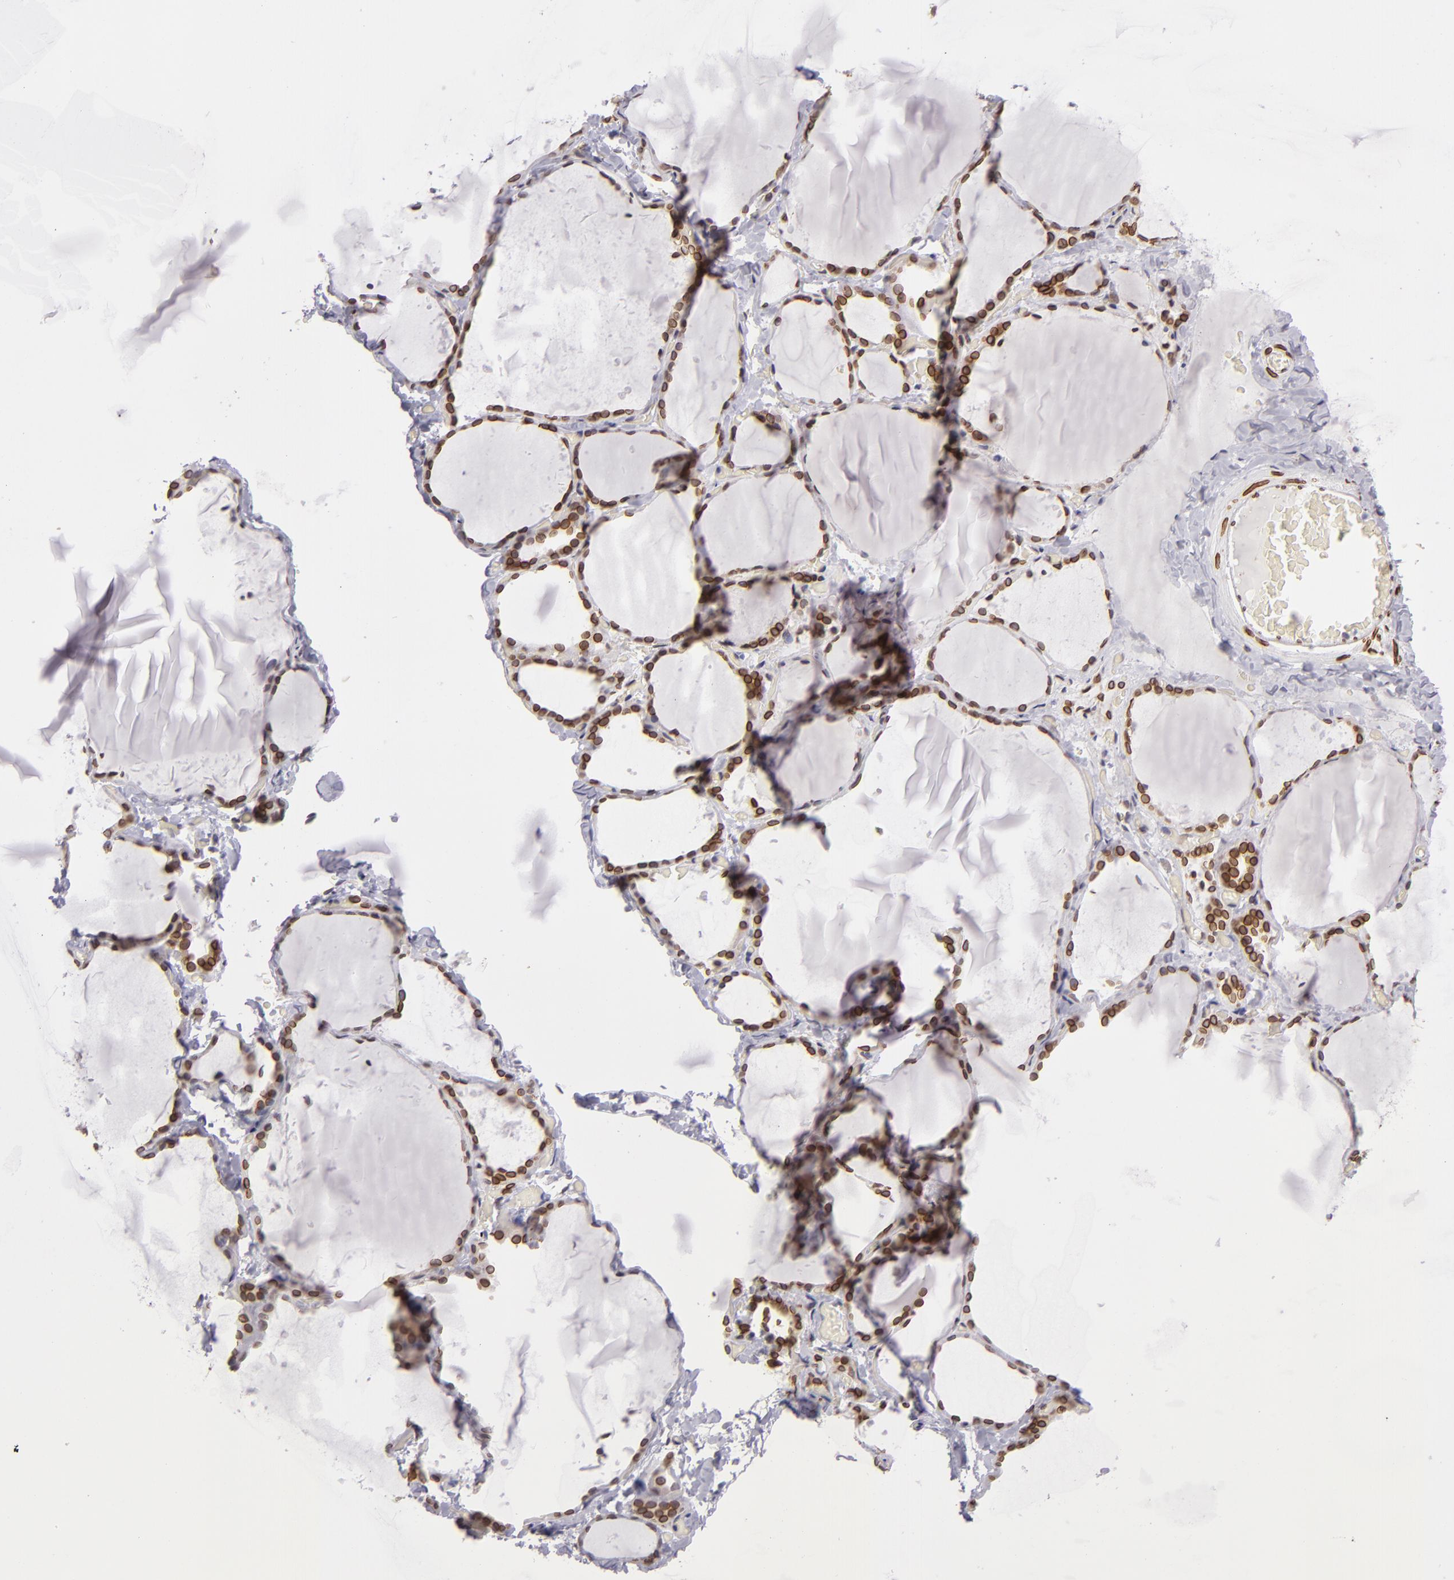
{"staining": {"intensity": "strong", "quantity": ">75%", "location": "nuclear"}, "tissue": "thyroid gland", "cell_type": "Glandular cells", "image_type": "normal", "snomed": [{"axis": "morphology", "description": "Normal tissue, NOS"}, {"axis": "topography", "description": "Thyroid gland"}], "caption": "Immunohistochemistry (IHC) of normal human thyroid gland reveals high levels of strong nuclear positivity in approximately >75% of glandular cells. (brown staining indicates protein expression, while blue staining denotes nuclei).", "gene": "EMD", "patient": {"sex": "female", "age": 22}}